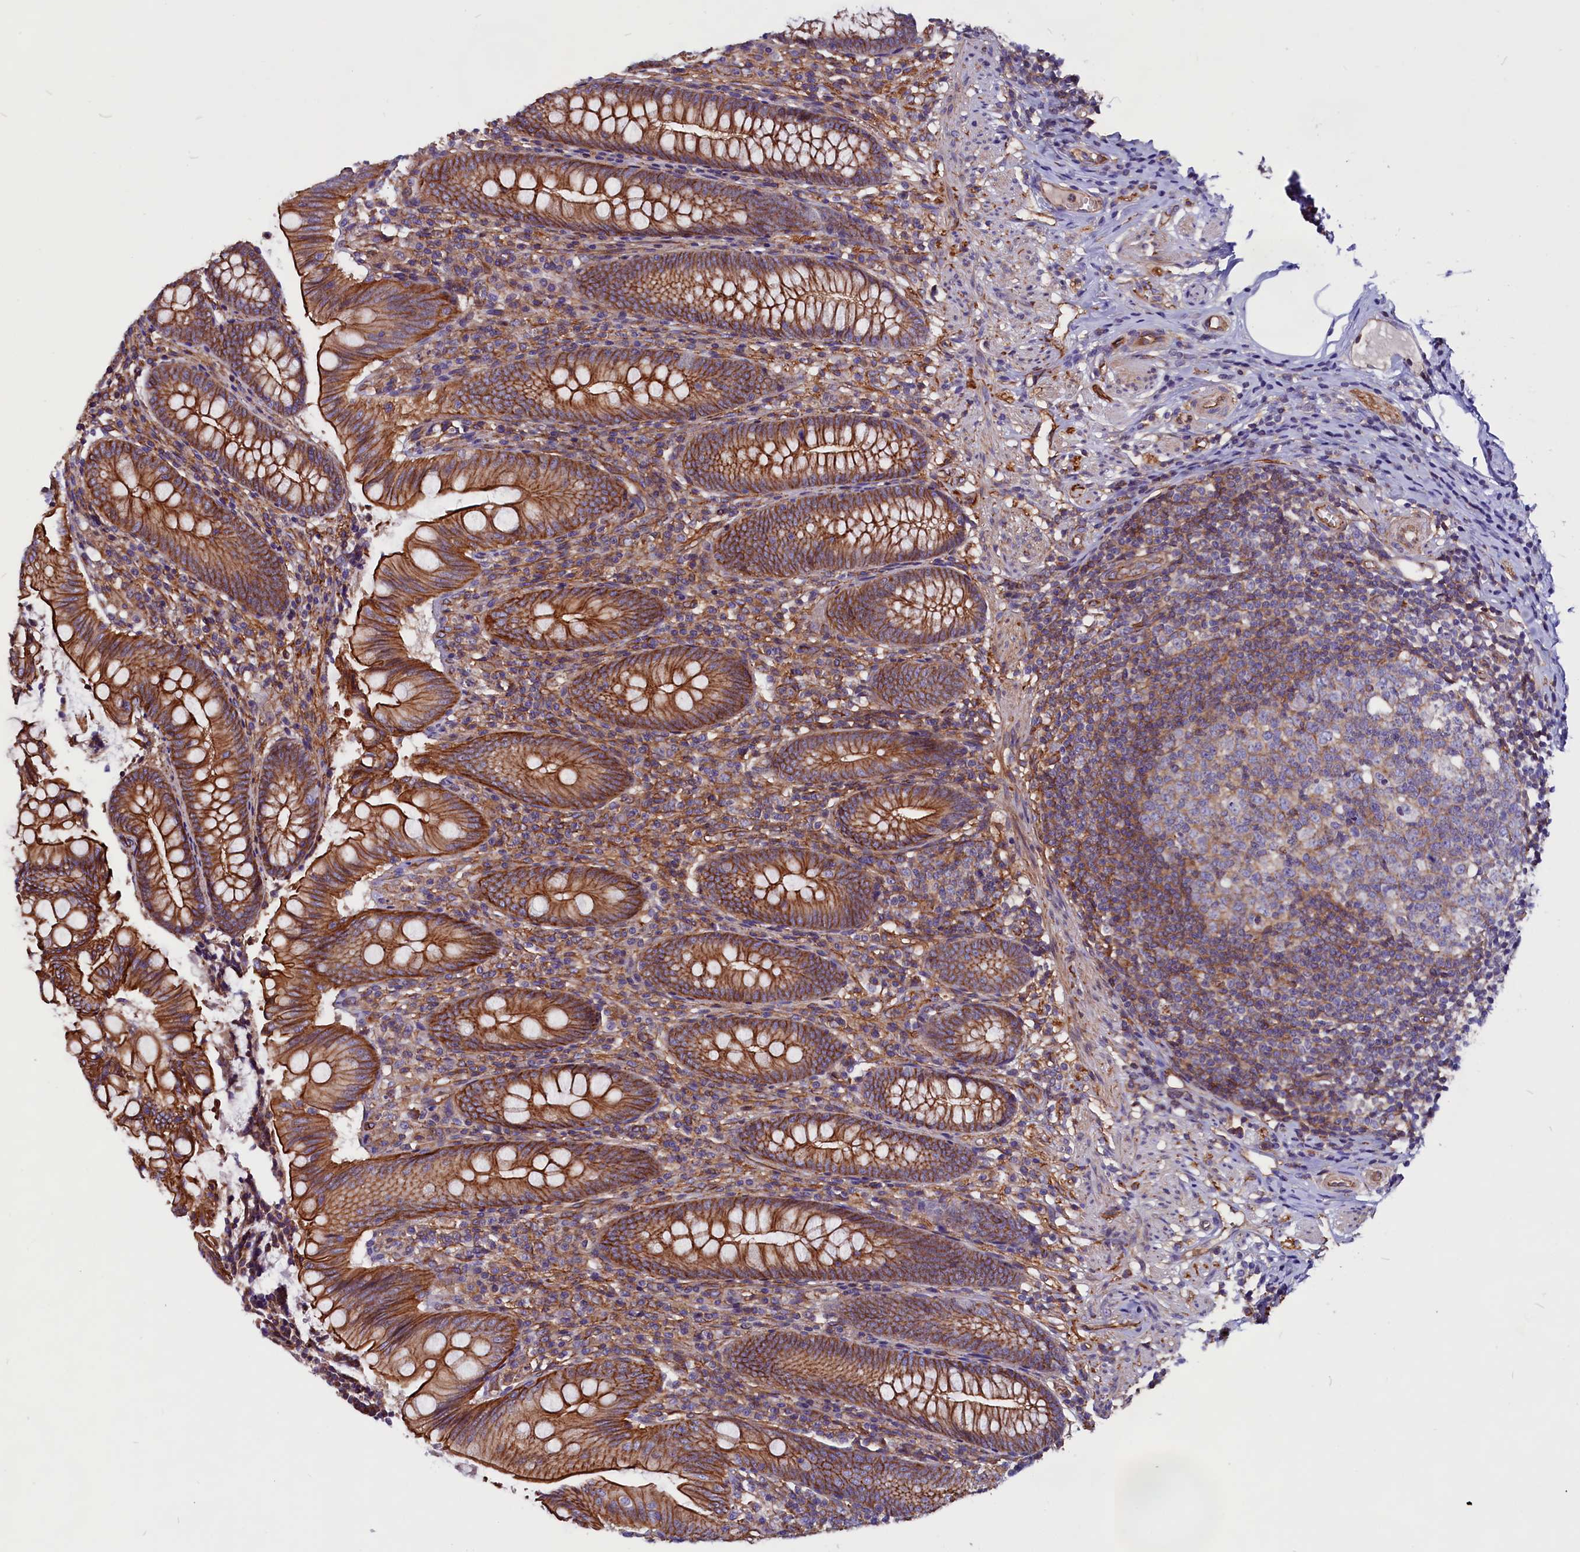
{"staining": {"intensity": "moderate", "quantity": ">75%", "location": "cytoplasmic/membranous"}, "tissue": "appendix", "cell_type": "Glandular cells", "image_type": "normal", "snomed": [{"axis": "morphology", "description": "Normal tissue, NOS"}, {"axis": "topography", "description": "Appendix"}], "caption": "Protein expression by immunohistochemistry (IHC) reveals moderate cytoplasmic/membranous expression in approximately >75% of glandular cells in unremarkable appendix.", "gene": "ZNF749", "patient": {"sex": "male", "age": 55}}